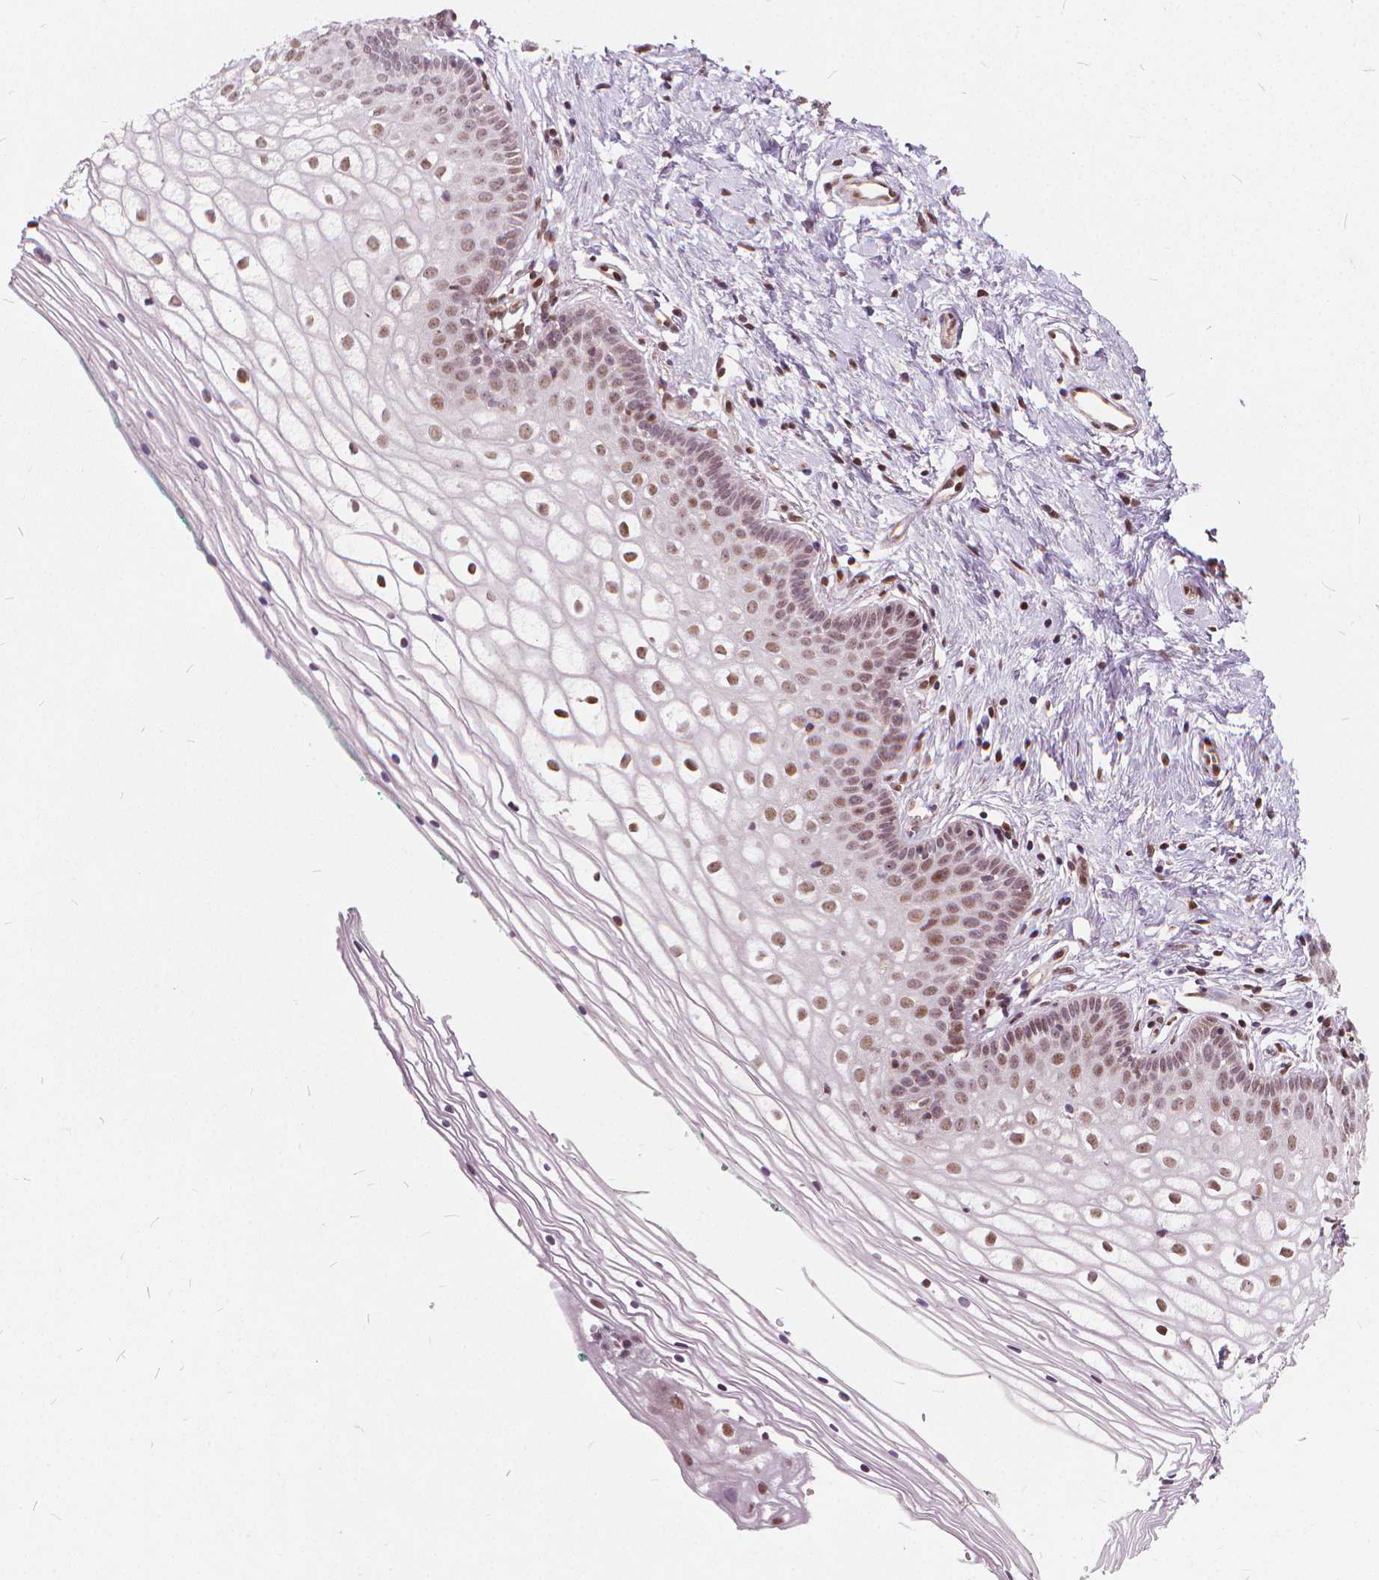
{"staining": {"intensity": "moderate", "quantity": "25%-75%", "location": "nuclear"}, "tissue": "vagina", "cell_type": "Squamous epithelial cells", "image_type": "normal", "snomed": [{"axis": "morphology", "description": "Normal tissue, NOS"}, {"axis": "topography", "description": "Vagina"}], "caption": "Protein positivity by IHC reveals moderate nuclear expression in approximately 25%-75% of squamous epithelial cells in benign vagina. Using DAB (3,3'-diaminobenzidine) (brown) and hematoxylin (blue) stains, captured at high magnification using brightfield microscopy.", "gene": "STAT5B", "patient": {"sex": "female", "age": 36}}